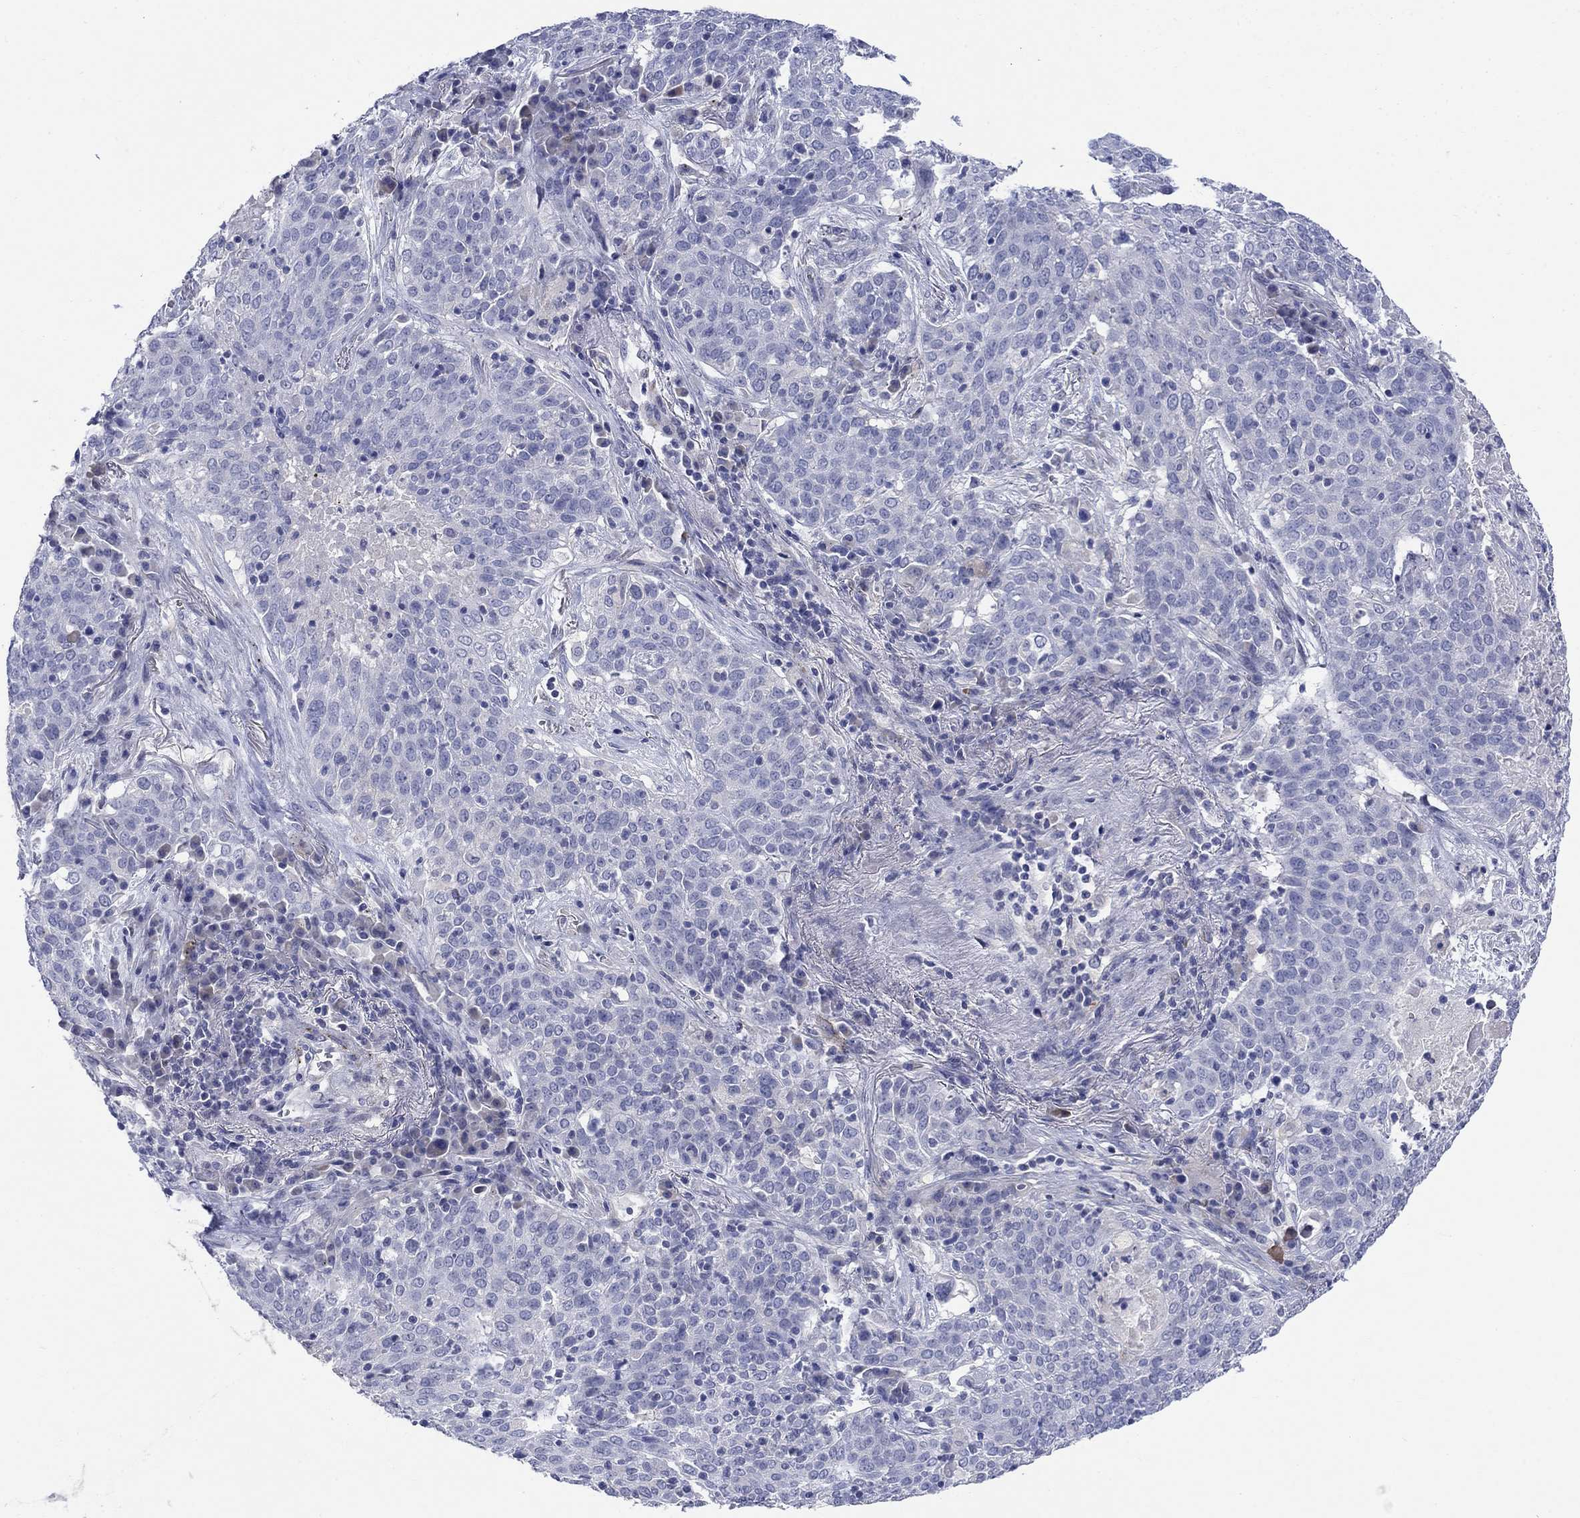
{"staining": {"intensity": "negative", "quantity": "none", "location": "none"}, "tissue": "lung cancer", "cell_type": "Tumor cells", "image_type": "cancer", "snomed": [{"axis": "morphology", "description": "Squamous cell carcinoma, NOS"}, {"axis": "topography", "description": "Lung"}], "caption": "This is an immunohistochemistry (IHC) image of human lung cancer (squamous cell carcinoma). There is no expression in tumor cells.", "gene": "PTPRZ1", "patient": {"sex": "male", "age": 82}}